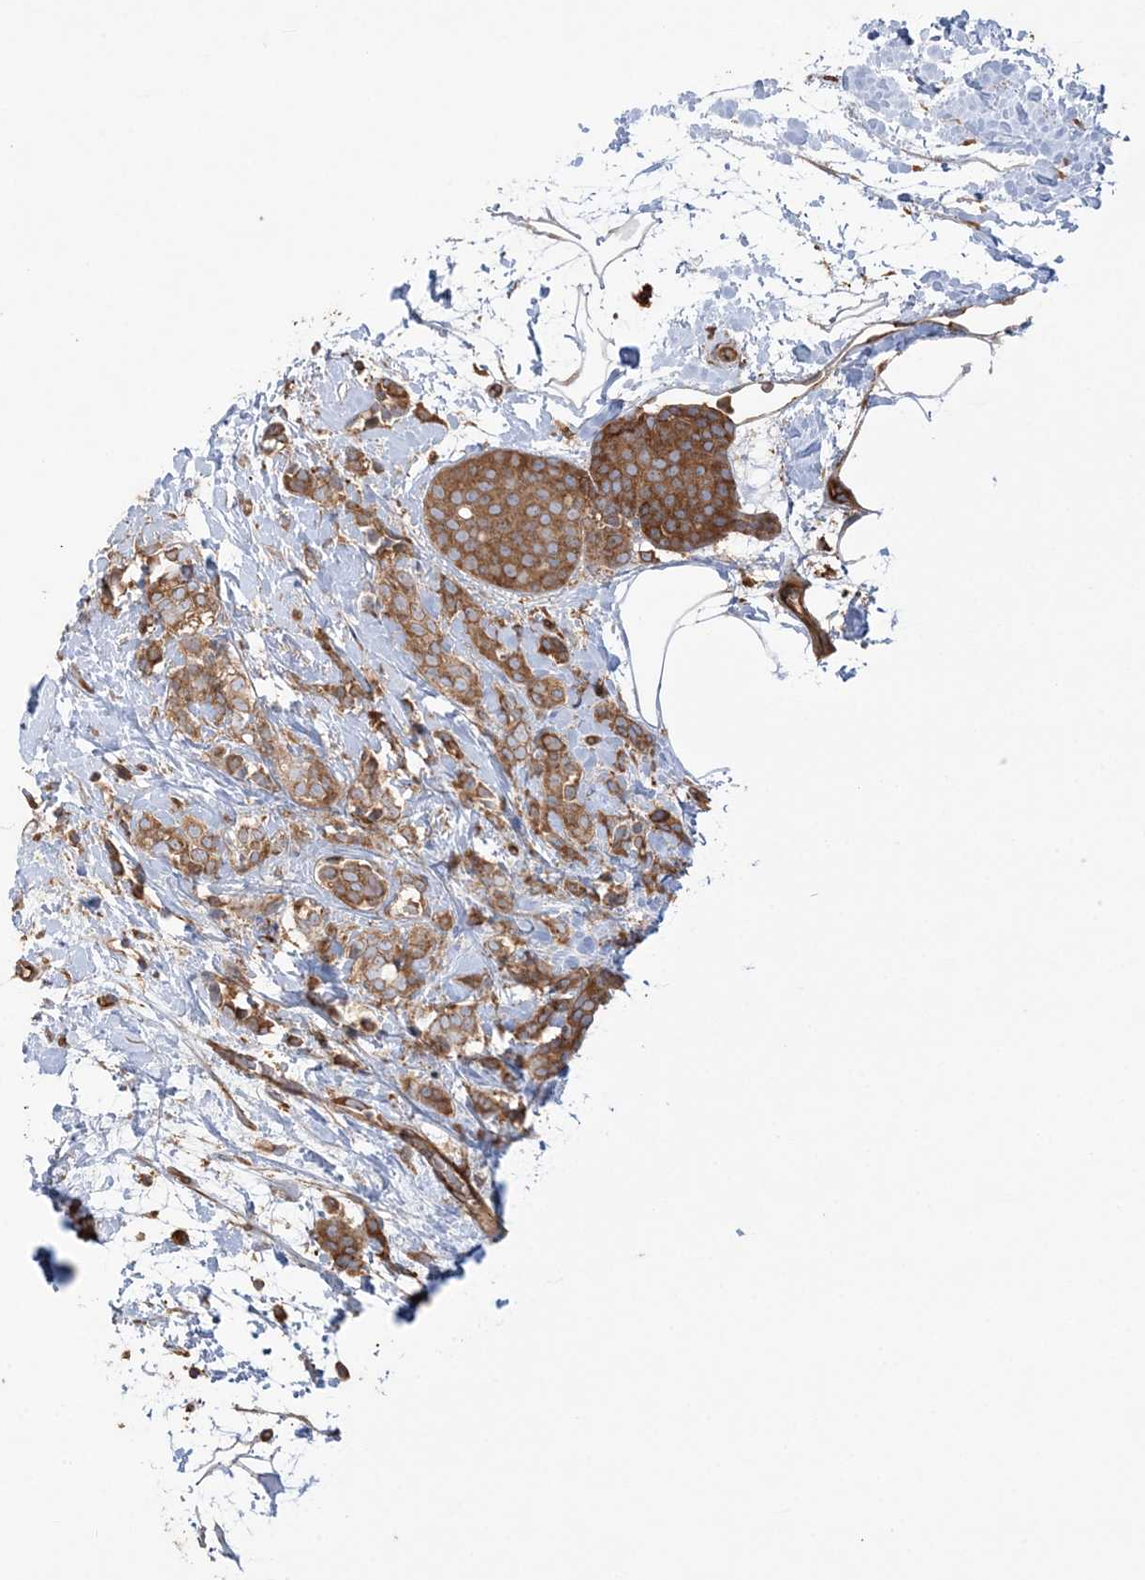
{"staining": {"intensity": "moderate", "quantity": ">75%", "location": "cytoplasmic/membranous"}, "tissue": "breast cancer", "cell_type": "Tumor cells", "image_type": "cancer", "snomed": [{"axis": "morphology", "description": "Lobular carcinoma, in situ"}, {"axis": "morphology", "description": "Lobular carcinoma"}, {"axis": "topography", "description": "Breast"}], "caption": "A medium amount of moderate cytoplasmic/membranous staining is present in about >75% of tumor cells in lobular carcinoma (breast) tissue. Nuclei are stained in blue.", "gene": "TBC1D5", "patient": {"sex": "female", "age": 41}}